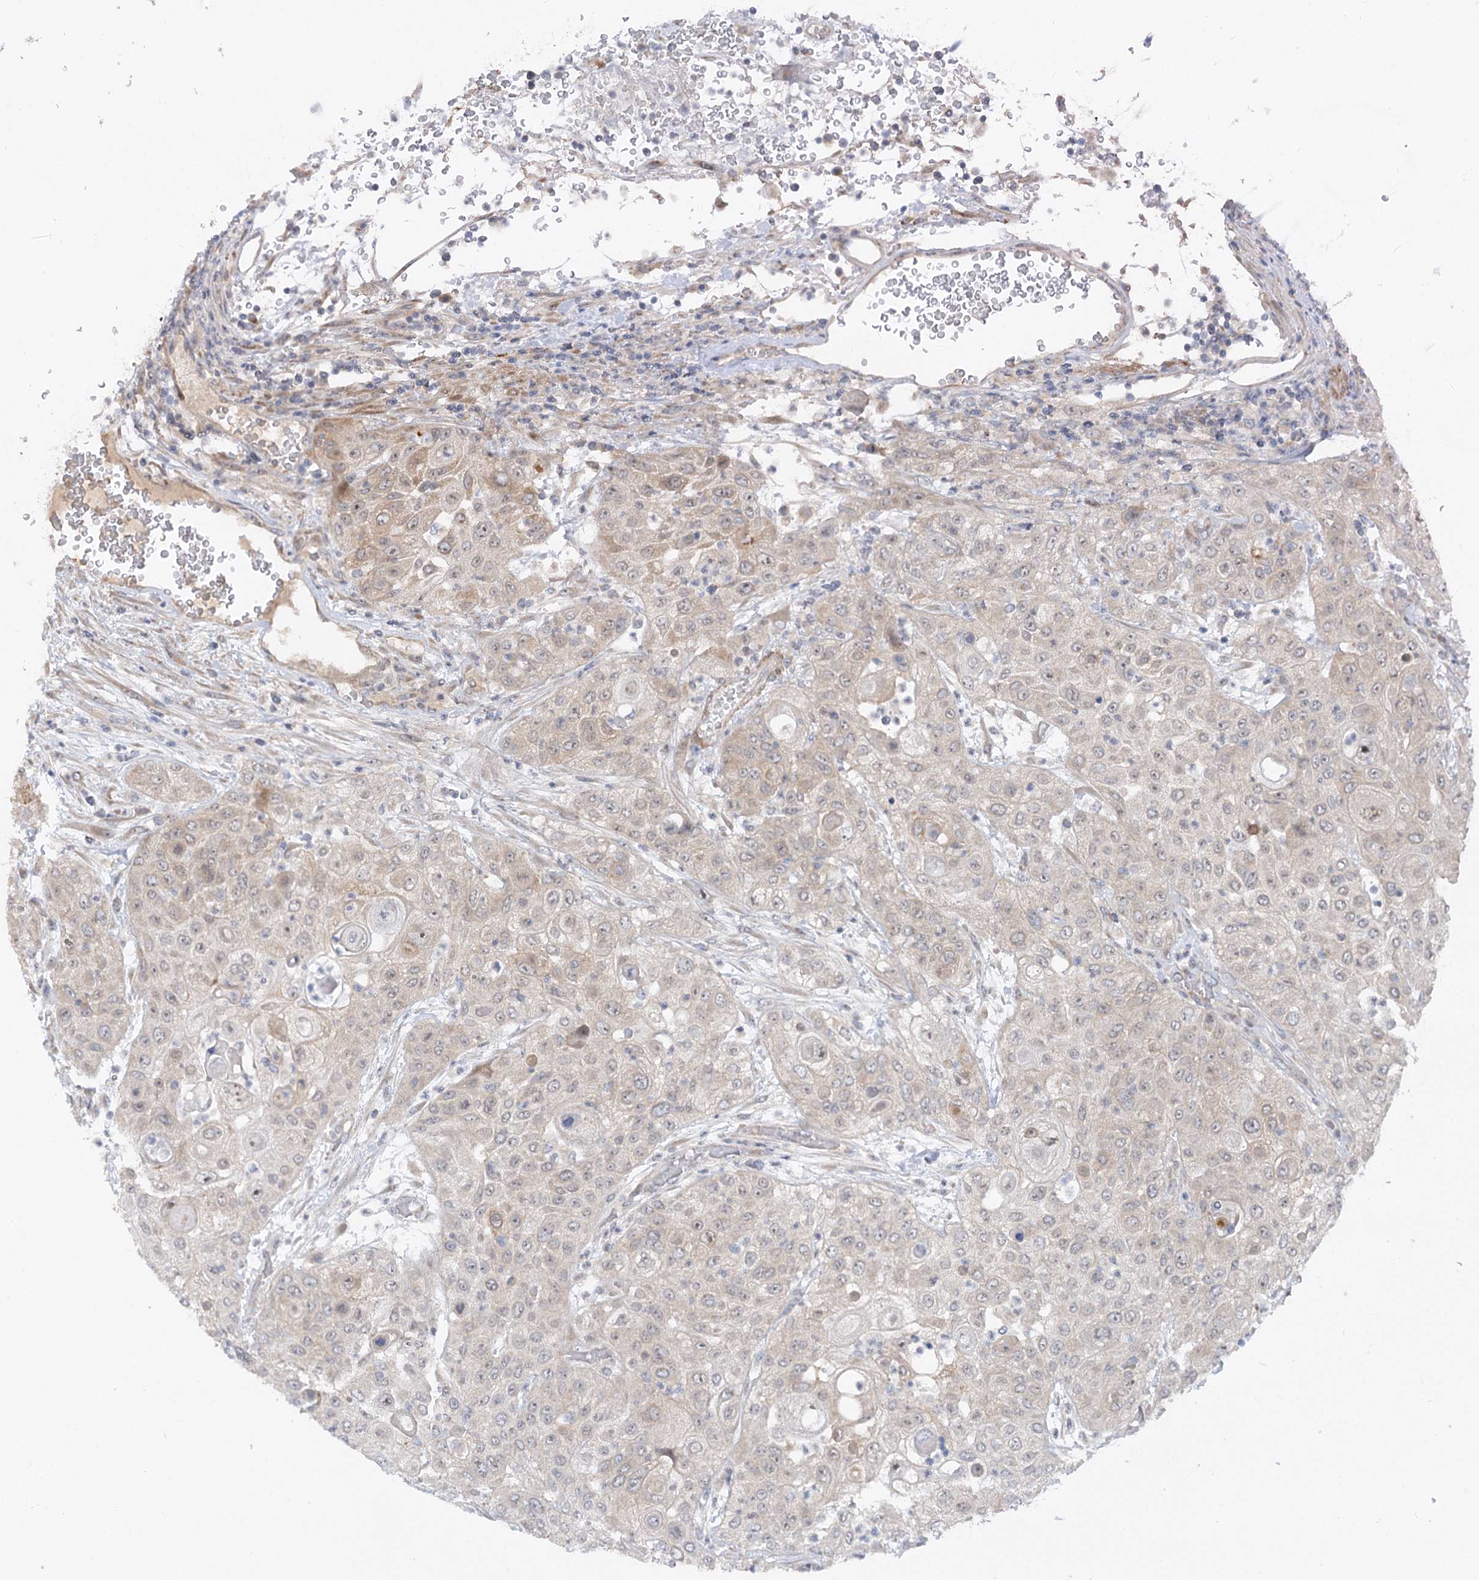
{"staining": {"intensity": "weak", "quantity": "25%-75%", "location": "cytoplasmic/membranous"}, "tissue": "urothelial cancer", "cell_type": "Tumor cells", "image_type": "cancer", "snomed": [{"axis": "morphology", "description": "Urothelial carcinoma, High grade"}, {"axis": "topography", "description": "Urinary bladder"}], "caption": "IHC photomicrograph of neoplastic tissue: human urothelial cancer stained using IHC shows low levels of weak protein expression localized specifically in the cytoplasmic/membranous of tumor cells, appearing as a cytoplasmic/membranous brown color.", "gene": "FGF19", "patient": {"sex": "female", "age": 79}}